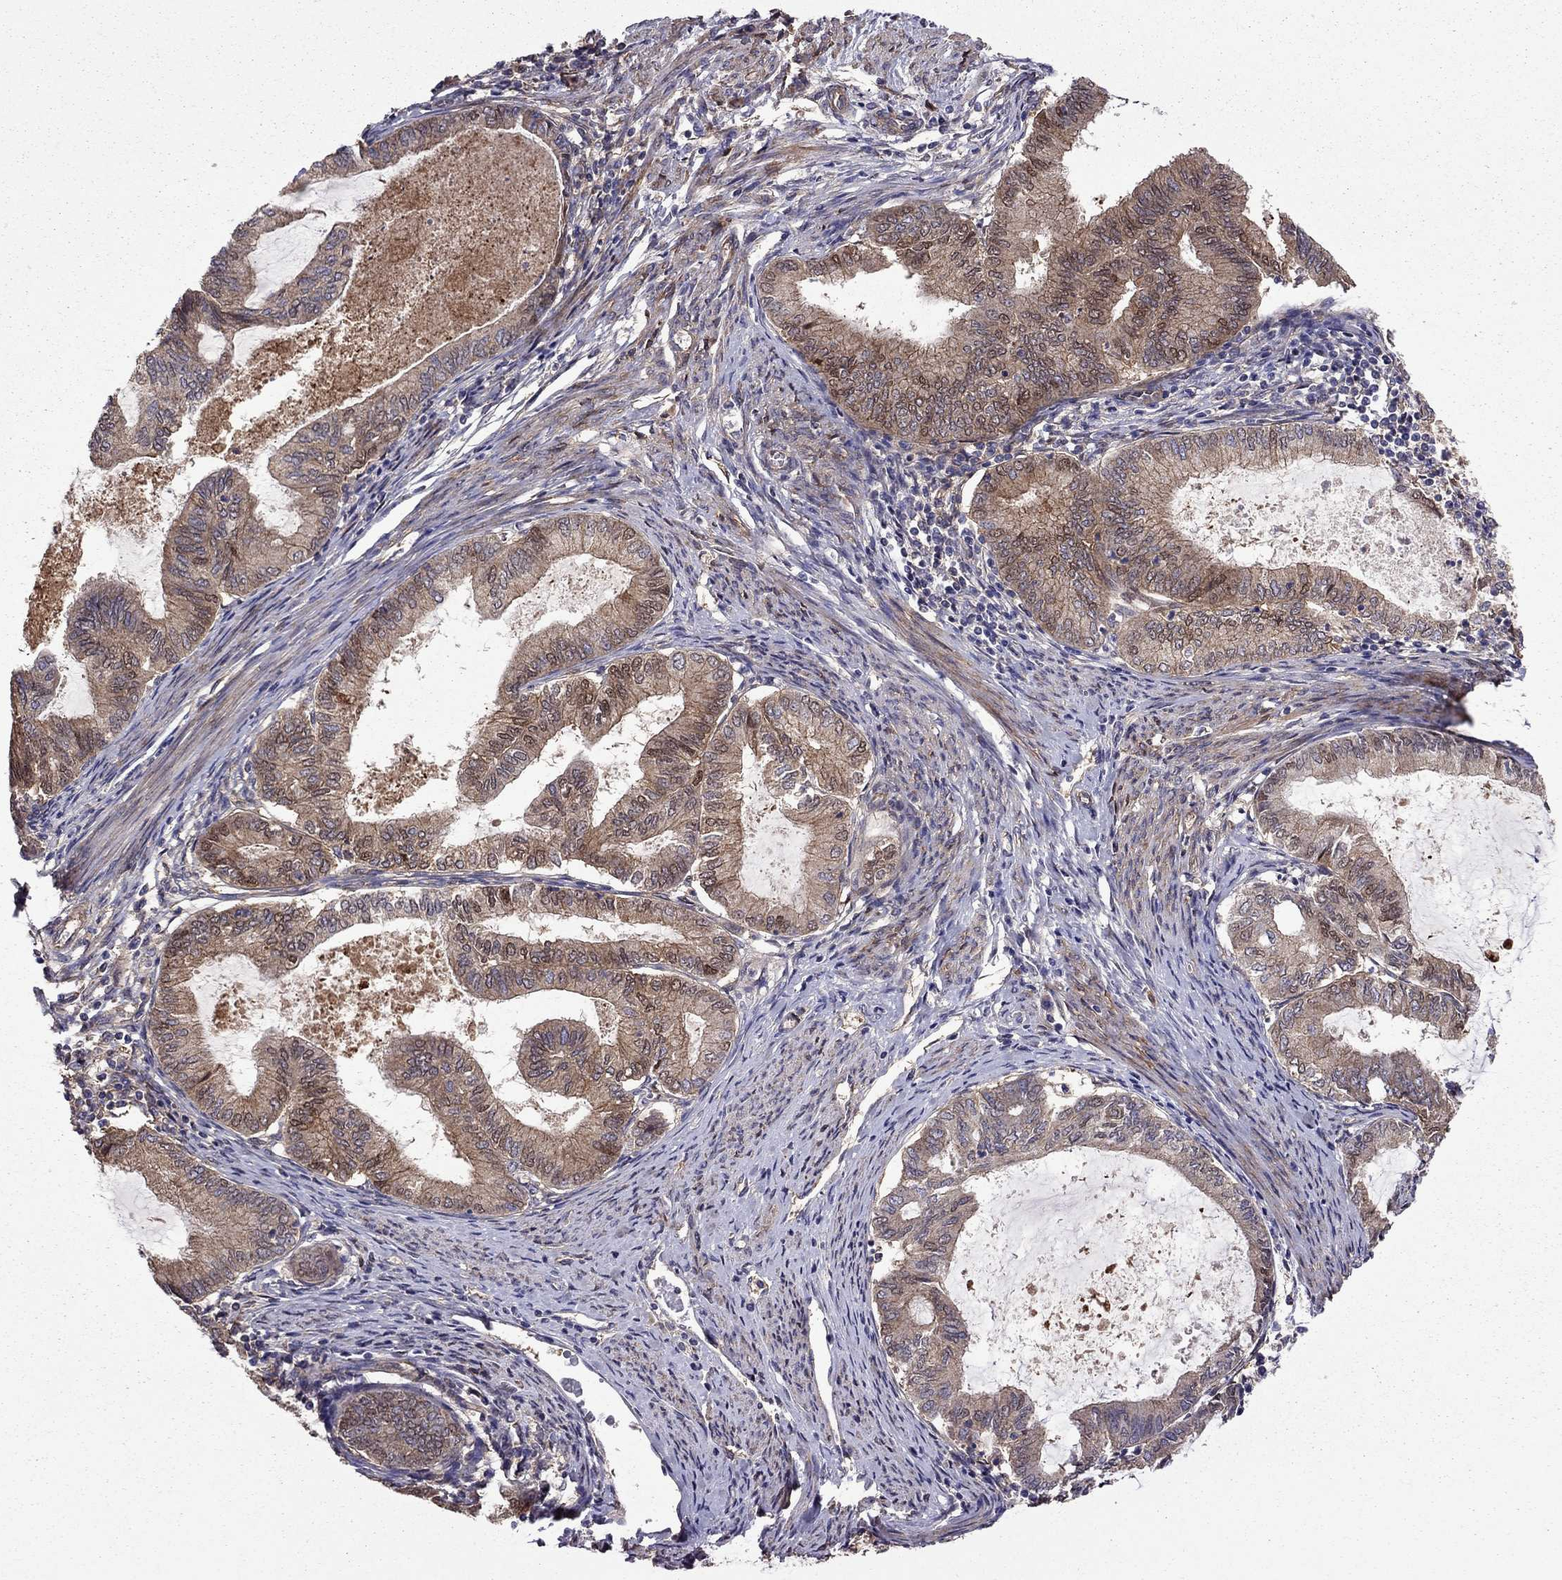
{"staining": {"intensity": "moderate", "quantity": "25%-75%", "location": "cytoplasmic/membranous"}, "tissue": "endometrial cancer", "cell_type": "Tumor cells", "image_type": "cancer", "snomed": [{"axis": "morphology", "description": "Adenocarcinoma, NOS"}, {"axis": "topography", "description": "Endometrium"}], "caption": "High-power microscopy captured an immunohistochemistry (IHC) micrograph of adenocarcinoma (endometrial), revealing moderate cytoplasmic/membranous positivity in about 25%-75% of tumor cells. The protein is stained brown, and the nuclei are stained in blue (DAB IHC with brightfield microscopy, high magnification).", "gene": "ITGB1", "patient": {"sex": "female", "age": 86}}